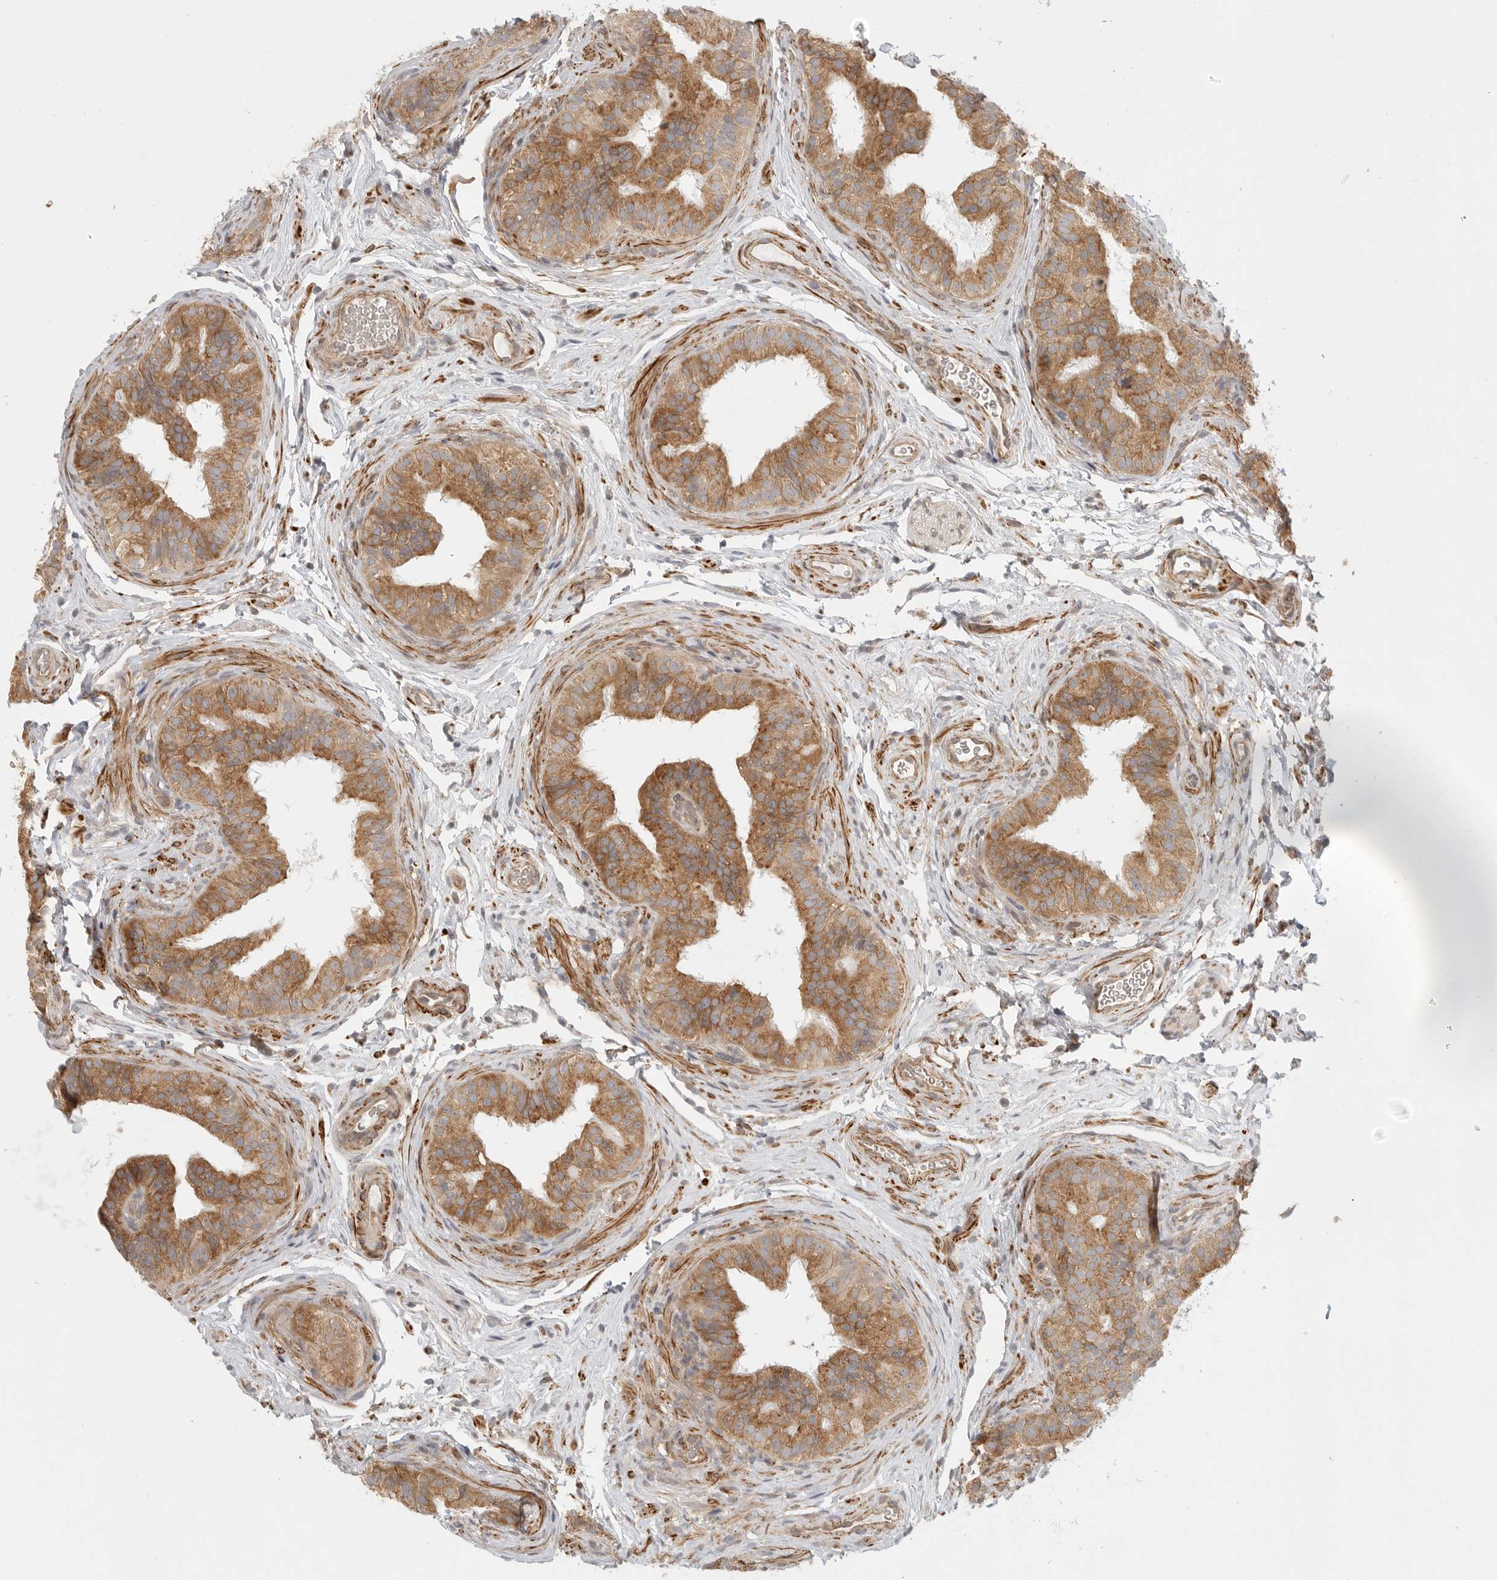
{"staining": {"intensity": "moderate", "quantity": ">75%", "location": "cytoplasmic/membranous"}, "tissue": "epididymis", "cell_type": "Glandular cells", "image_type": "normal", "snomed": [{"axis": "morphology", "description": "Normal tissue, NOS"}, {"axis": "topography", "description": "Epididymis"}], "caption": "Human epididymis stained for a protein (brown) displays moderate cytoplasmic/membranous positive staining in approximately >75% of glandular cells.", "gene": "CERS2", "patient": {"sex": "male", "age": 49}}